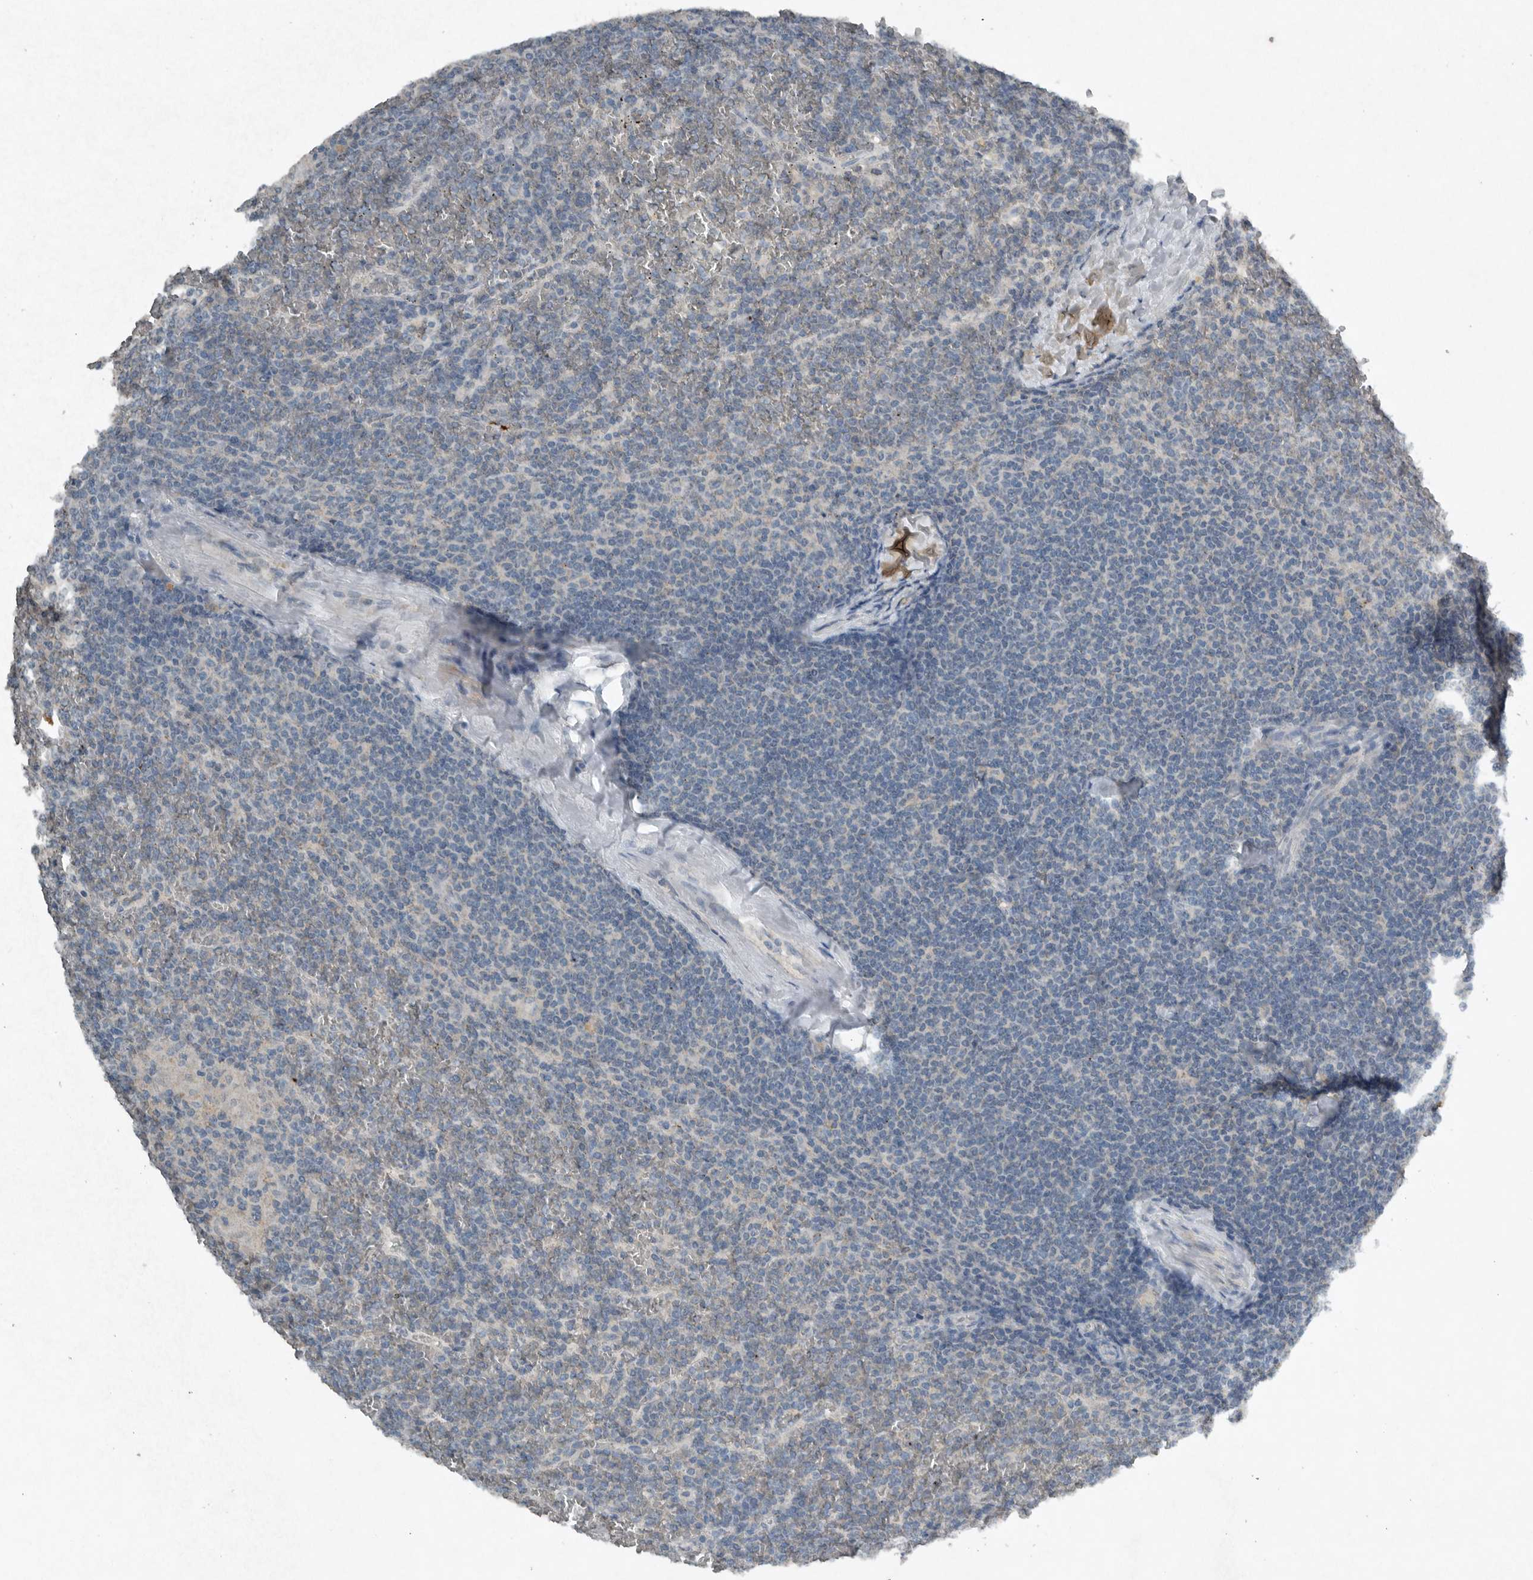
{"staining": {"intensity": "negative", "quantity": "none", "location": "none"}, "tissue": "lymphoma", "cell_type": "Tumor cells", "image_type": "cancer", "snomed": [{"axis": "morphology", "description": "Malignant lymphoma, non-Hodgkin's type, Low grade"}, {"axis": "topography", "description": "Spleen"}], "caption": "There is no significant positivity in tumor cells of lymphoma. (Brightfield microscopy of DAB IHC at high magnification).", "gene": "IL20", "patient": {"sex": "female", "age": 19}}